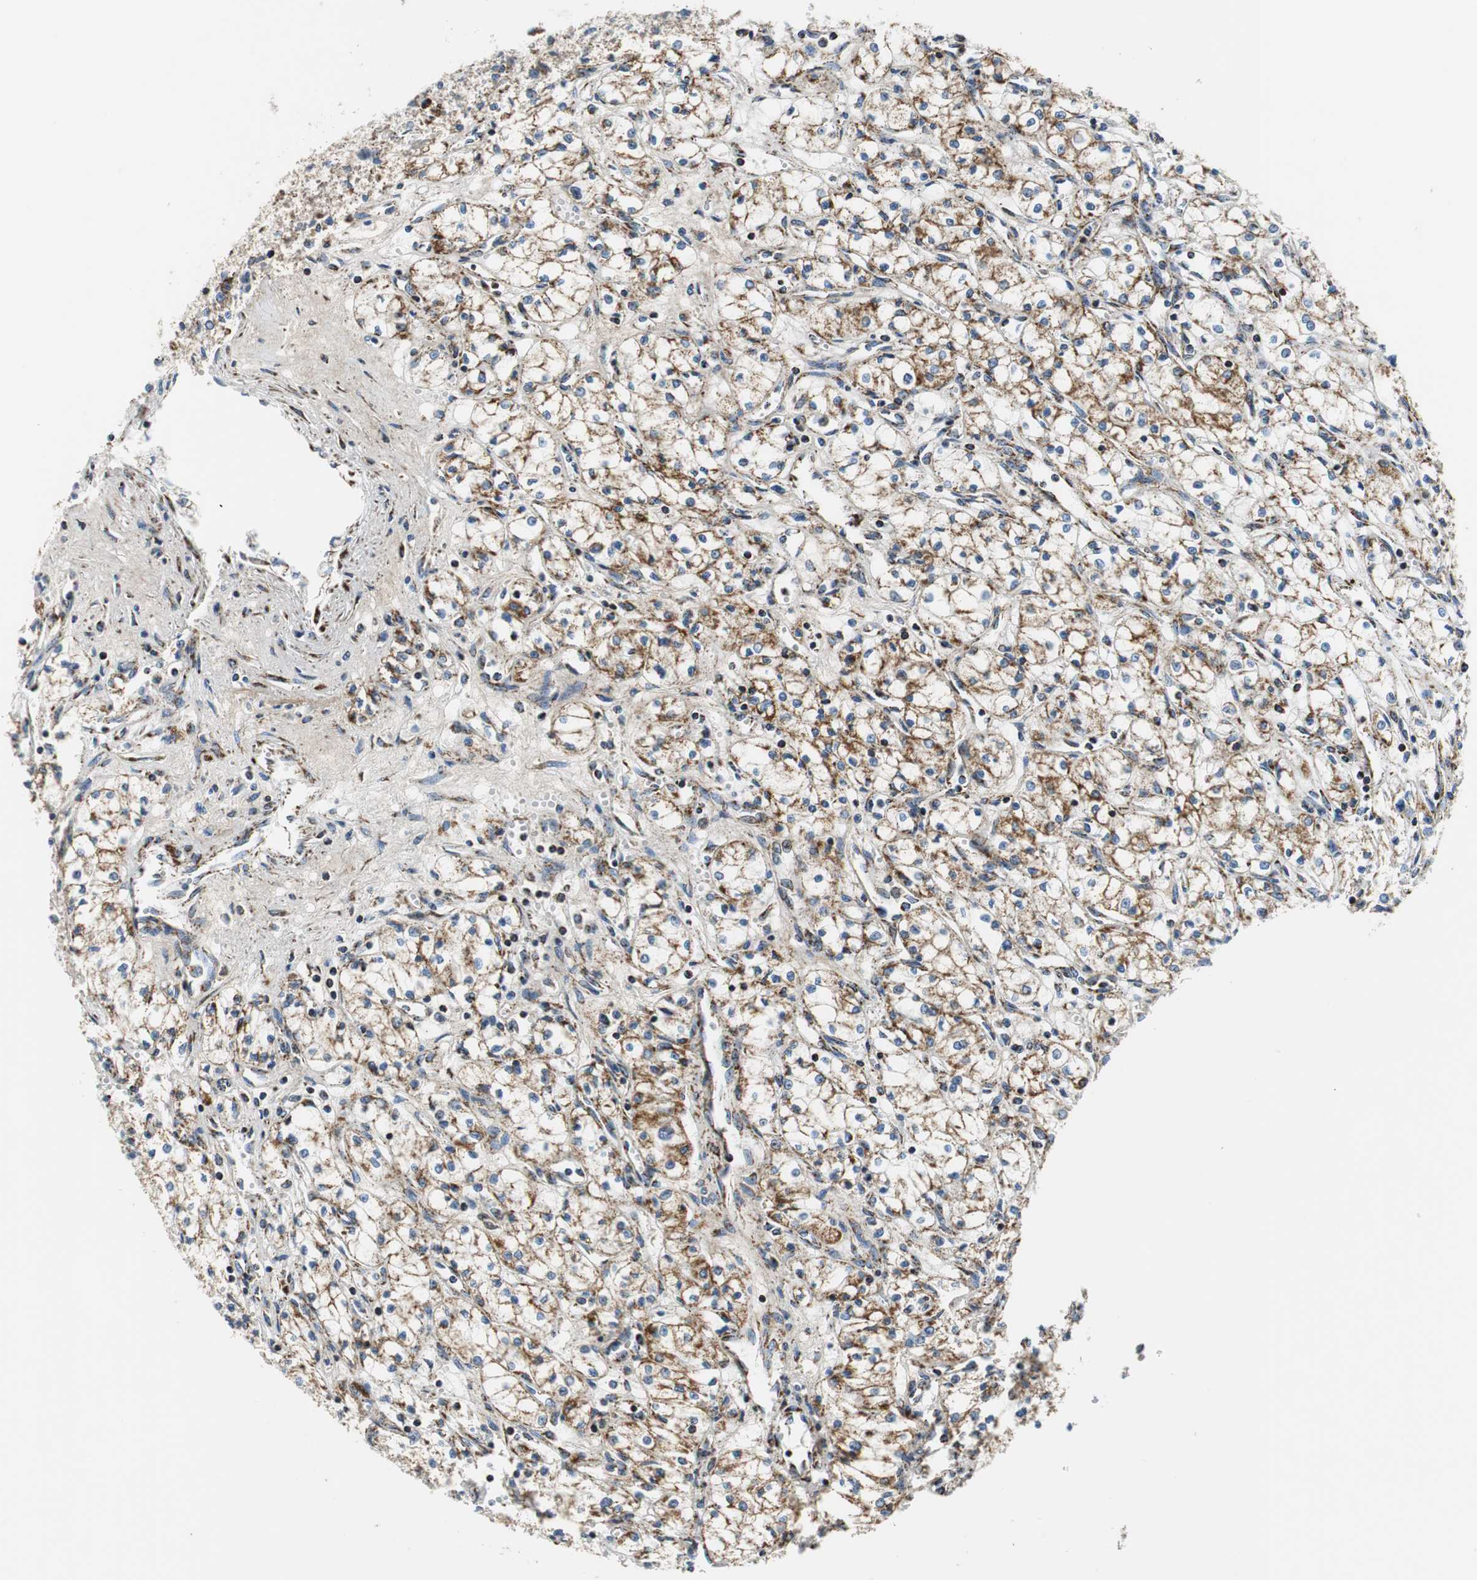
{"staining": {"intensity": "moderate", "quantity": ">75%", "location": "cytoplasmic/membranous"}, "tissue": "renal cancer", "cell_type": "Tumor cells", "image_type": "cancer", "snomed": [{"axis": "morphology", "description": "Normal tissue, NOS"}, {"axis": "morphology", "description": "Adenocarcinoma, NOS"}, {"axis": "topography", "description": "Kidney"}], "caption": "About >75% of tumor cells in adenocarcinoma (renal) demonstrate moderate cytoplasmic/membranous protein positivity as visualized by brown immunohistochemical staining.", "gene": "C1QTNF7", "patient": {"sex": "male", "age": 59}}